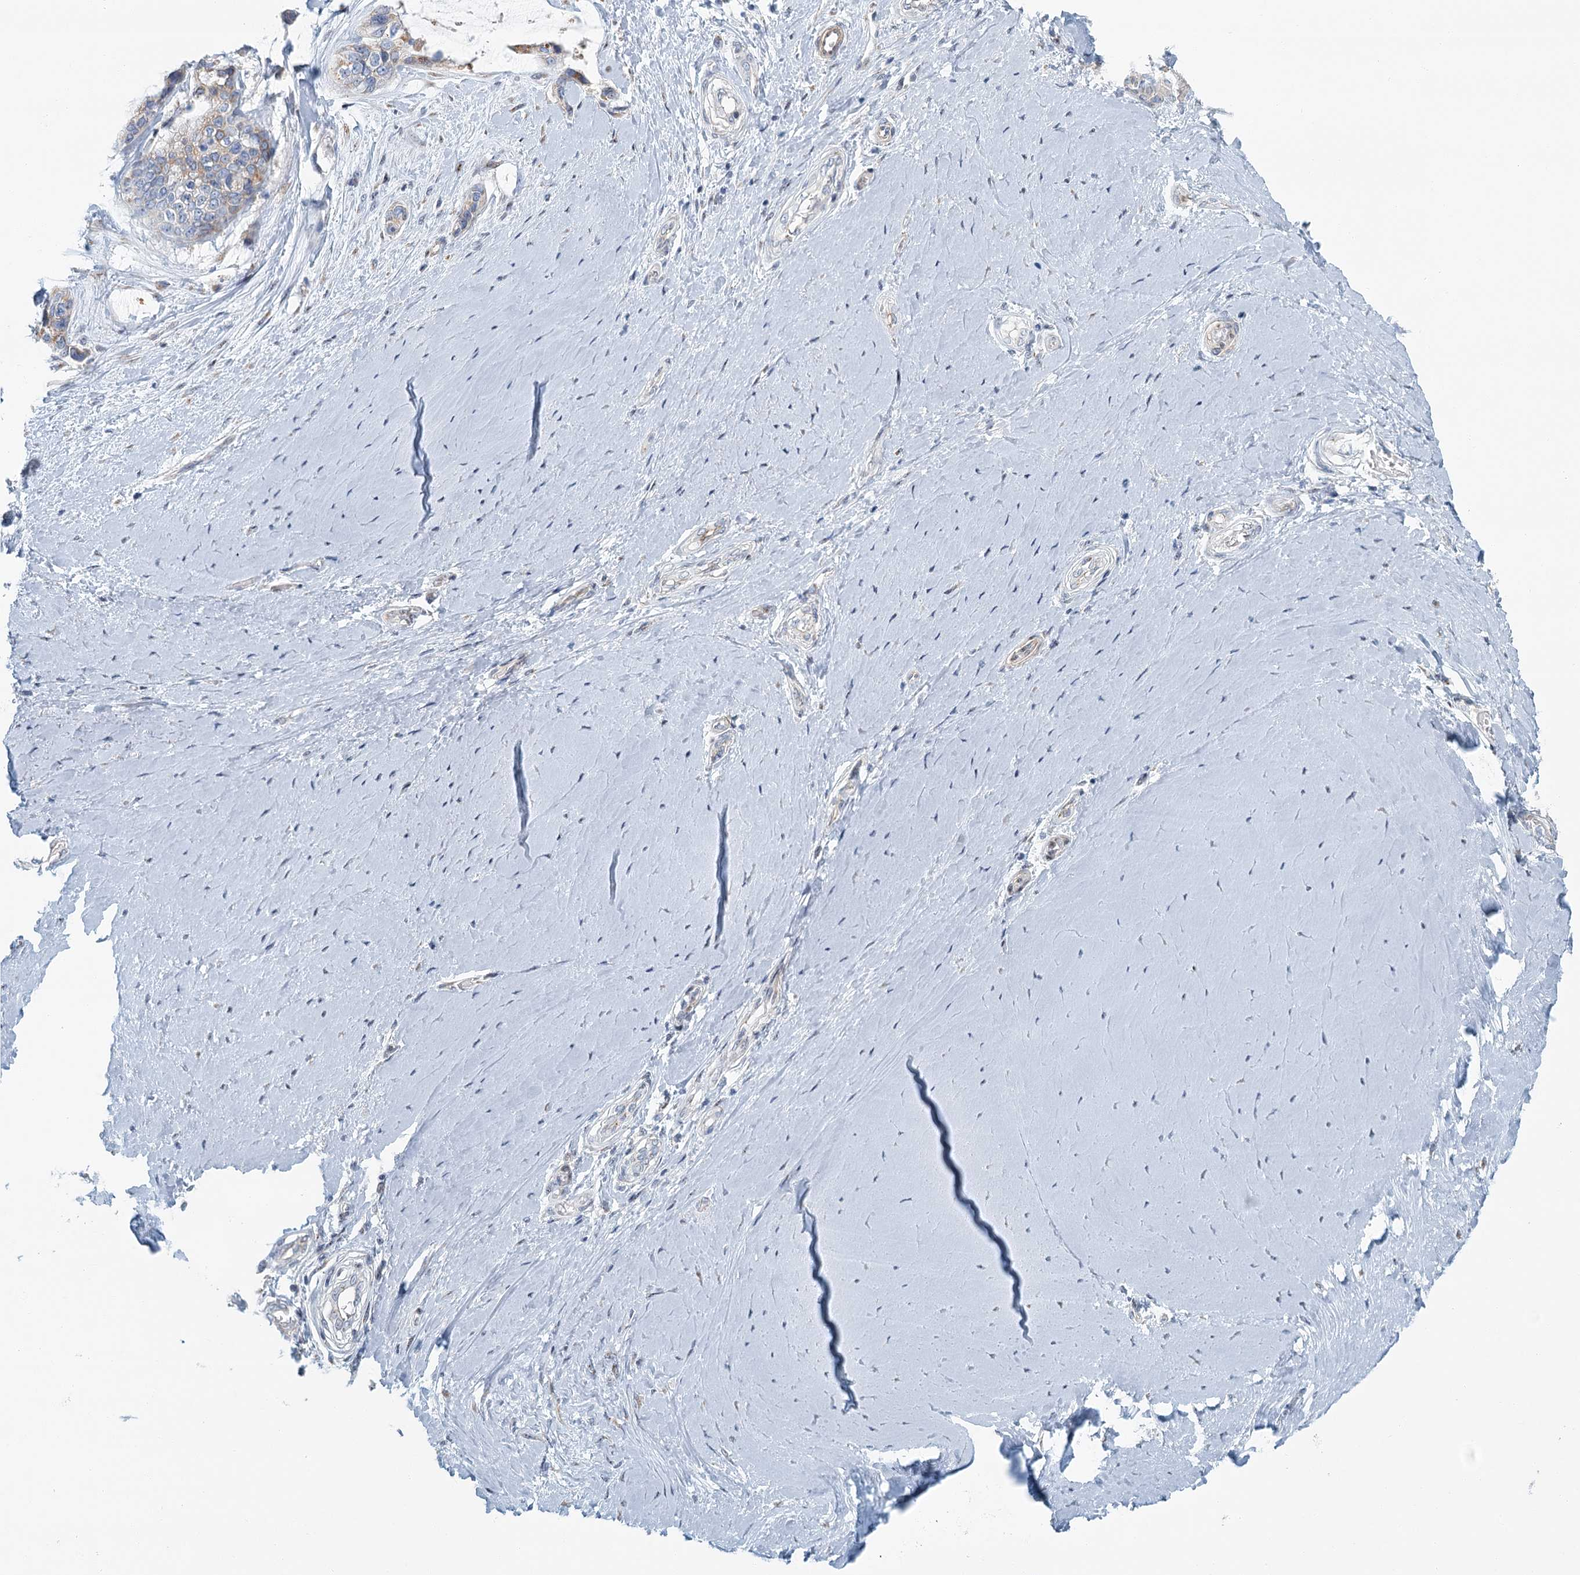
{"staining": {"intensity": "negative", "quantity": "none", "location": "none"}, "tissue": "ovarian cancer", "cell_type": "Tumor cells", "image_type": "cancer", "snomed": [{"axis": "morphology", "description": "Cystadenocarcinoma, mucinous, NOS"}, {"axis": "topography", "description": "Ovary"}], "caption": "This is a photomicrograph of immunohistochemistry (IHC) staining of ovarian cancer, which shows no positivity in tumor cells.", "gene": "ZNF527", "patient": {"sex": "female", "age": 39}}